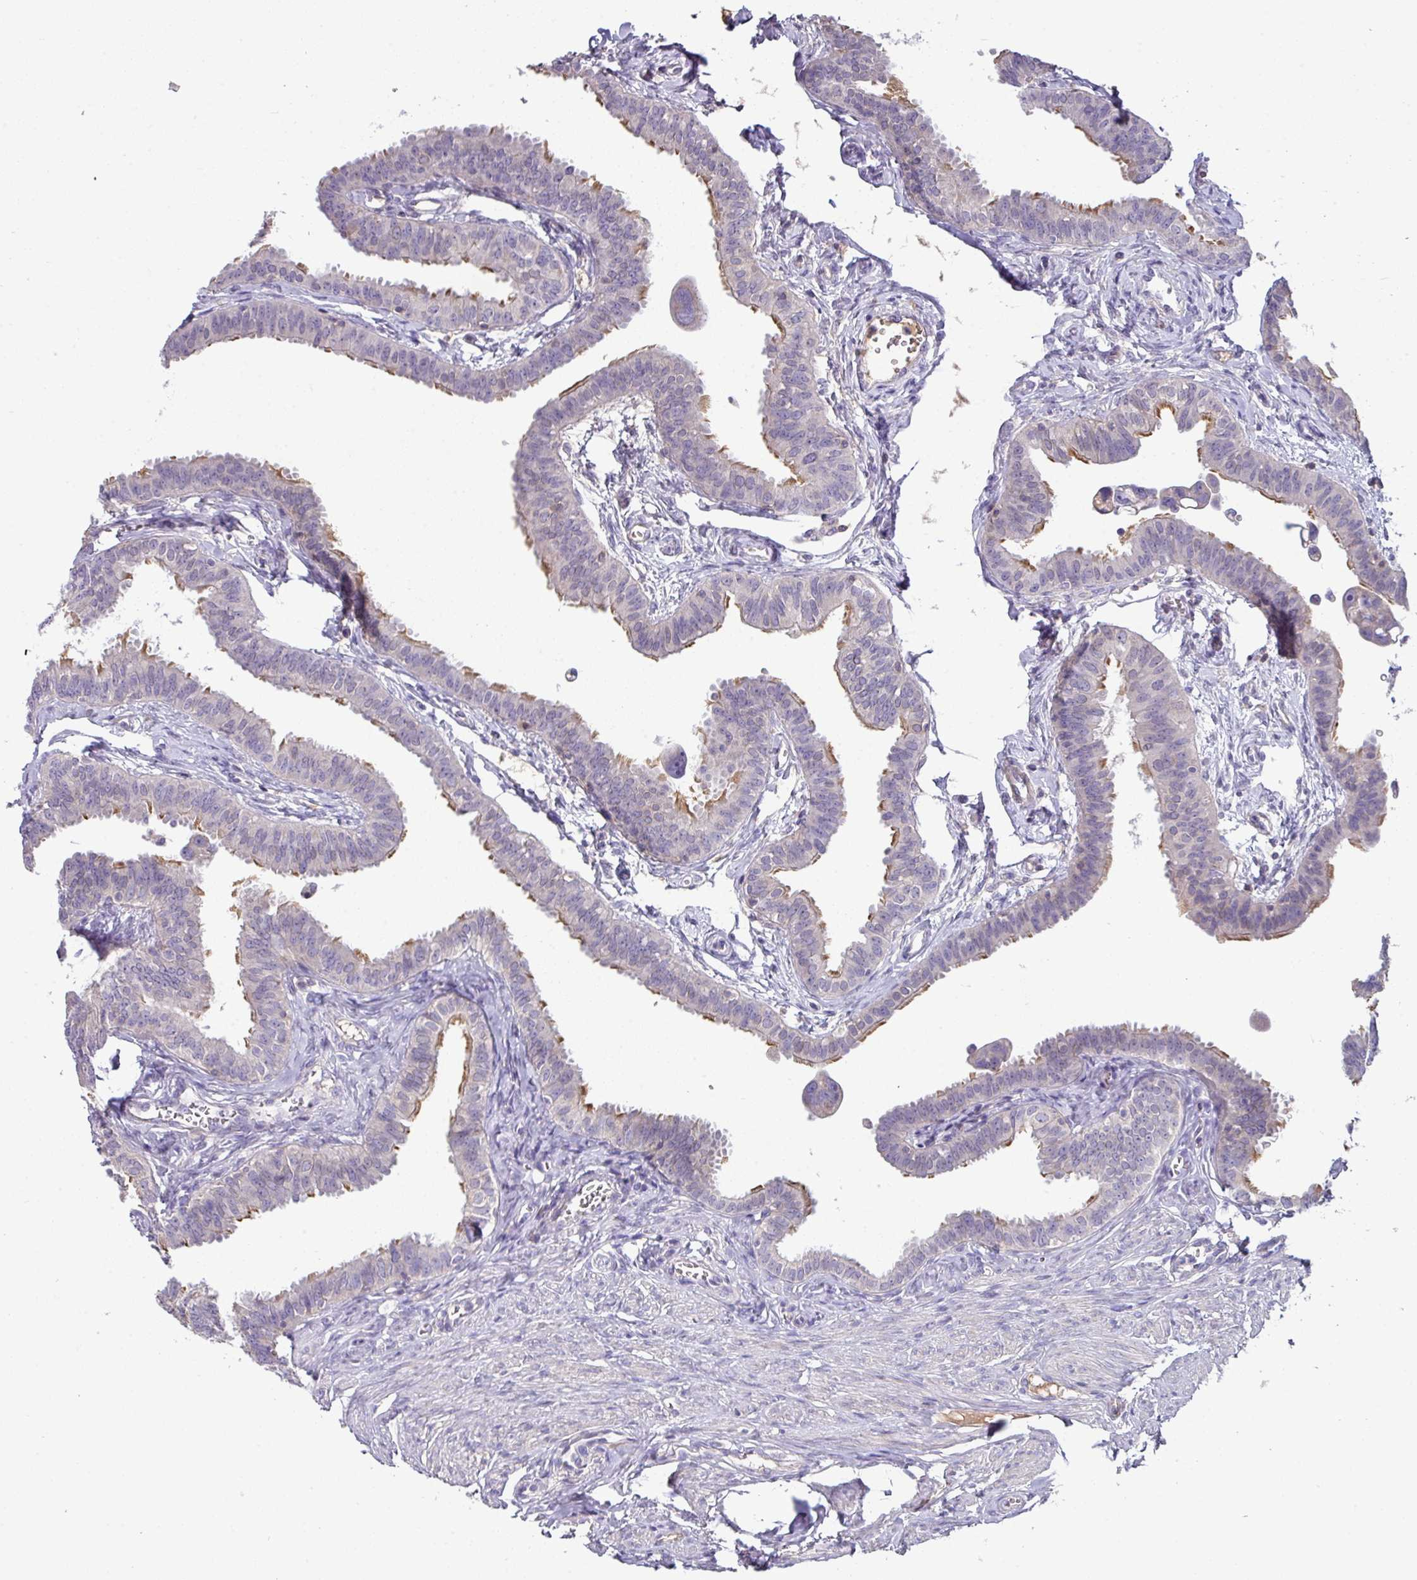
{"staining": {"intensity": "moderate", "quantity": "25%-75%", "location": "cytoplasmic/membranous"}, "tissue": "fallopian tube", "cell_type": "Glandular cells", "image_type": "normal", "snomed": [{"axis": "morphology", "description": "Normal tissue, NOS"}, {"axis": "morphology", "description": "Carcinoma, NOS"}, {"axis": "topography", "description": "Fallopian tube"}, {"axis": "topography", "description": "Ovary"}], "caption": "Protein analysis of normal fallopian tube exhibits moderate cytoplasmic/membranous positivity in approximately 25%-75% of glandular cells.", "gene": "SLAMF6", "patient": {"sex": "female", "age": 59}}